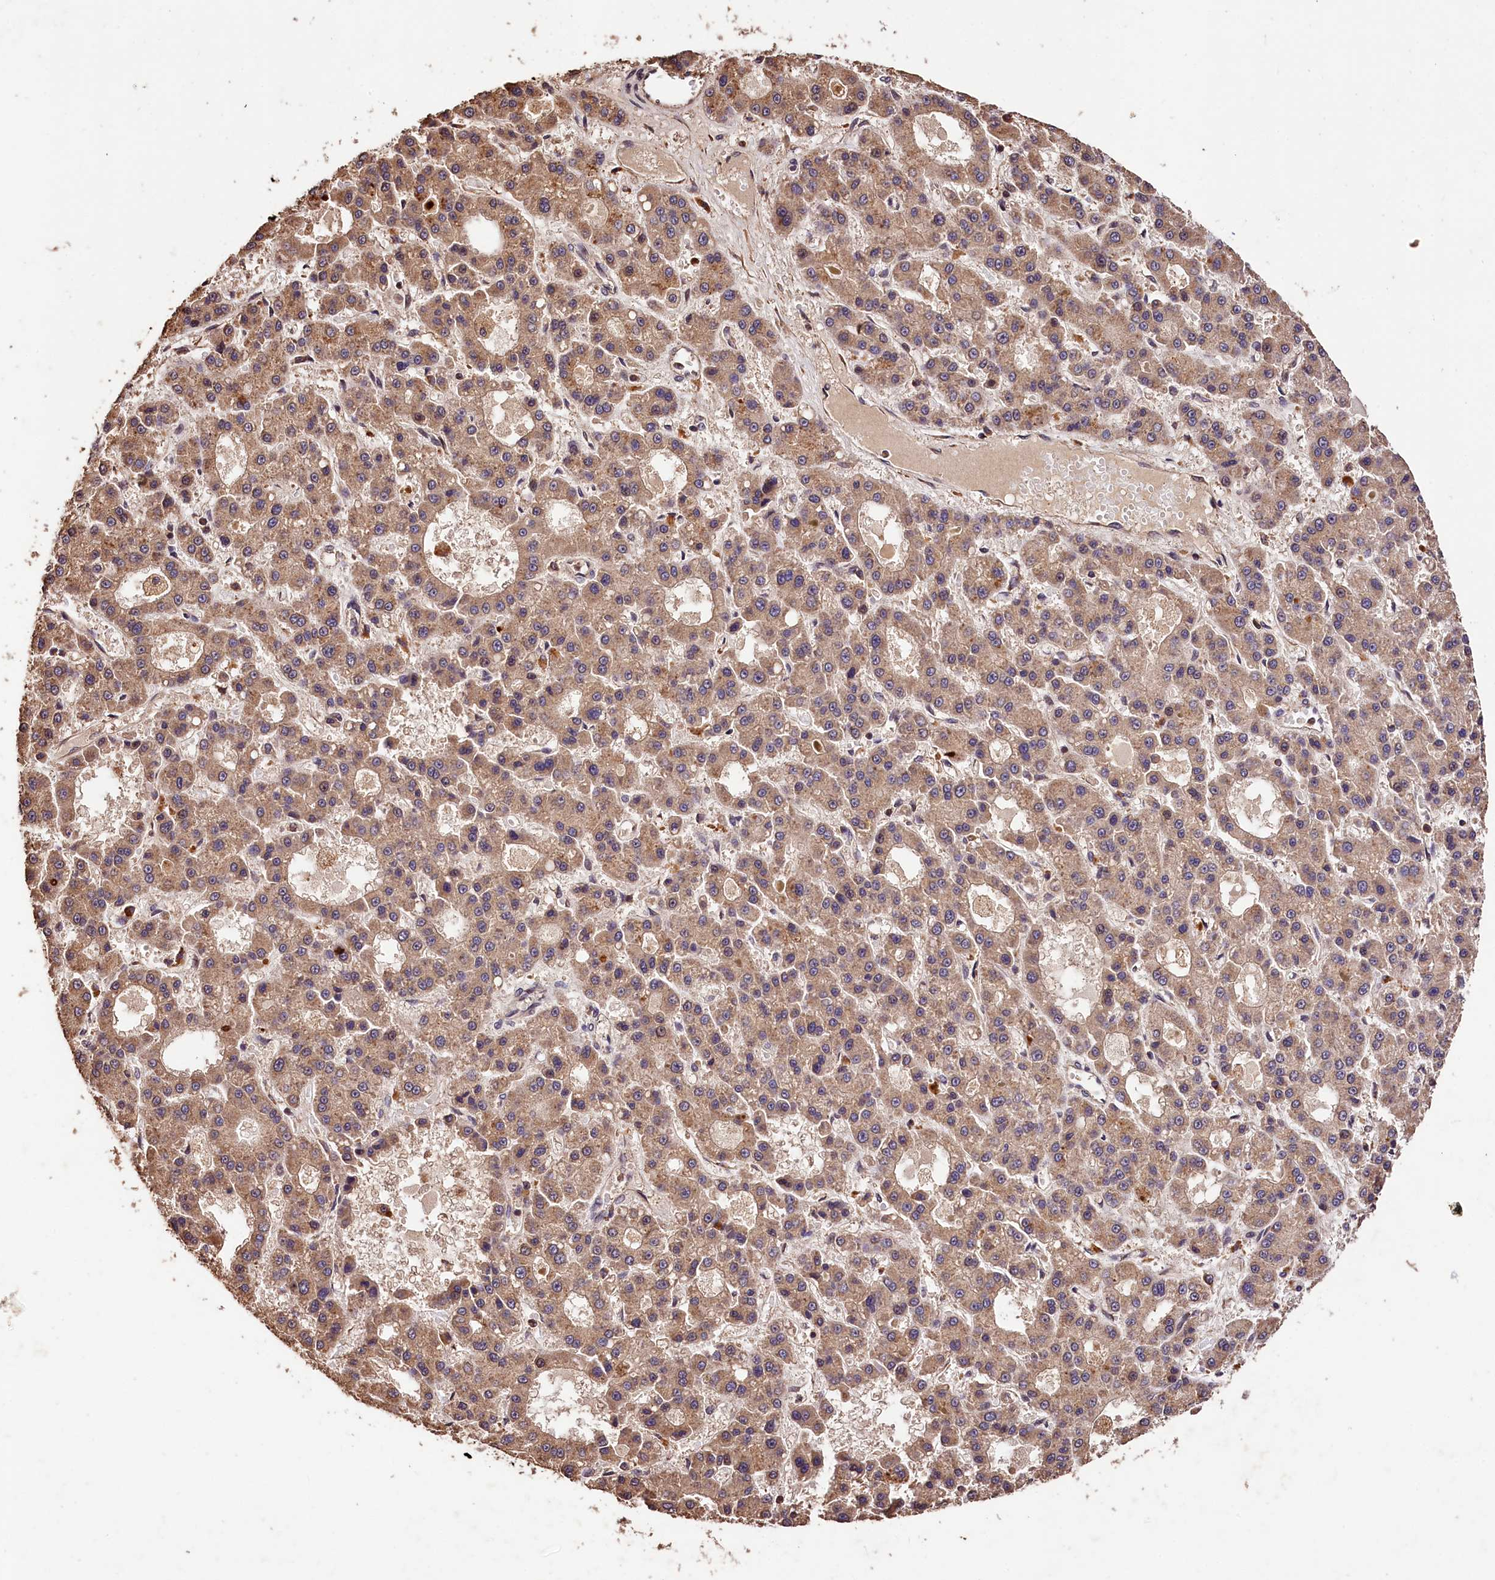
{"staining": {"intensity": "weak", "quantity": ">75%", "location": "cytoplasmic/membranous"}, "tissue": "liver cancer", "cell_type": "Tumor cells", "image_type": "cancer", "snomed": [{"axis": "morphology", "description": "Carcinoma, Hepatocellular, NOS"}, {"axis": "topography", "description": "Liver"}], "caption": "Immunohistochemical staining of liver cancer shows weak cytoplasmic/membranous protein staining in about >75% of tumor cells.", "gene": "KPTN", "patient": {"sex": "male", "age": 70}}